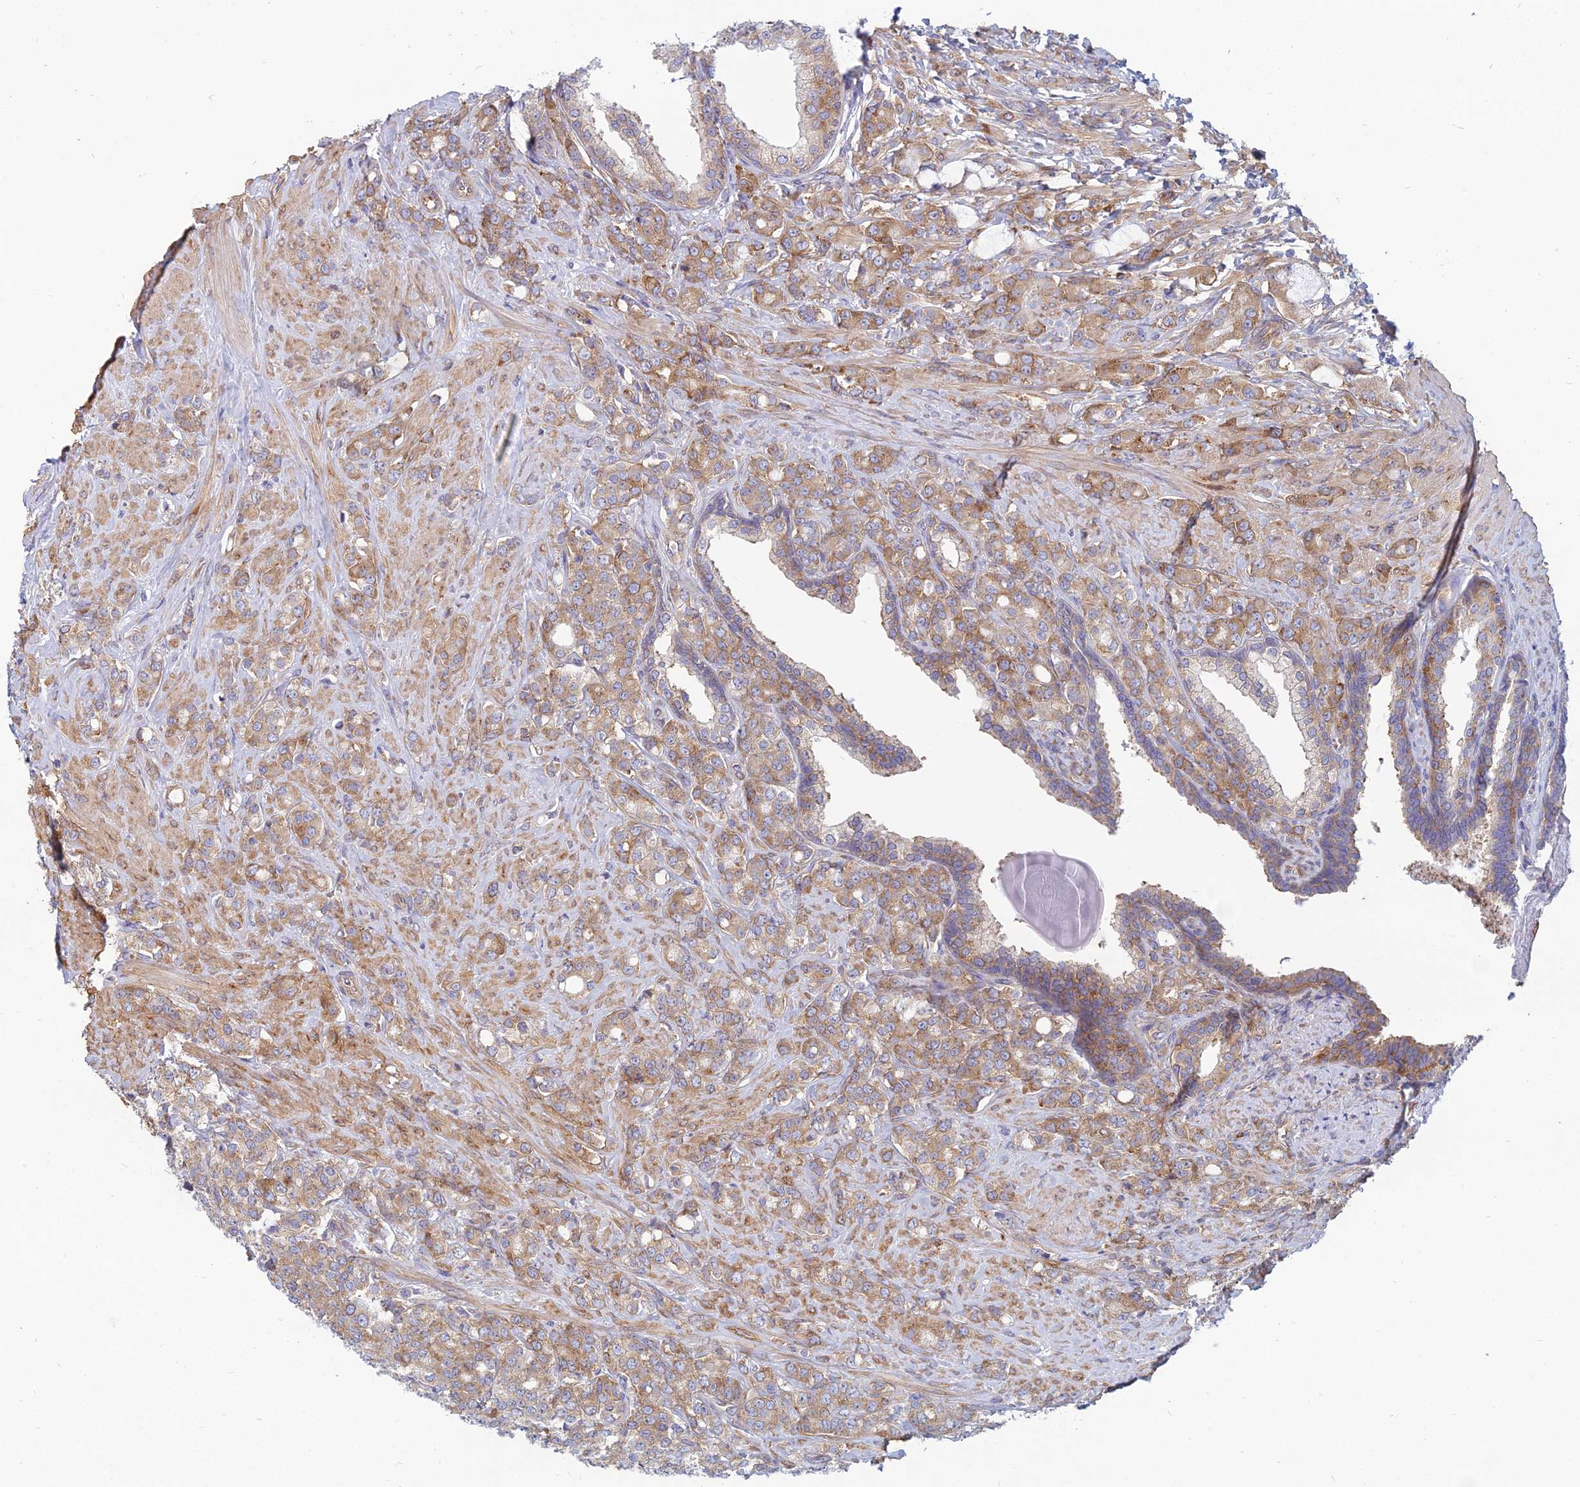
{"staining": {"intensity": "moderate", "quantity": ">75%", "location": "cytoplasmic/membranous"}, "tissue": "prostate cancer", "cell_type": "Tumor cells", "image_type": "cancer", "snomed": [{"axis": "morphology", "description": "Adenocarcinoma, High grade"}, {"axis": "topography", "description": "Prostate"}], "caption": "This histopathology image displays immunohistochemistry (IHC) staining of high-grade adenocarcinoma (prostate), with medium moderate cytoplasmic/membranous staining in about >75% of tumor cells.", "gene": "TXLNA", "patient": {"sex": "male", "age": 62}}